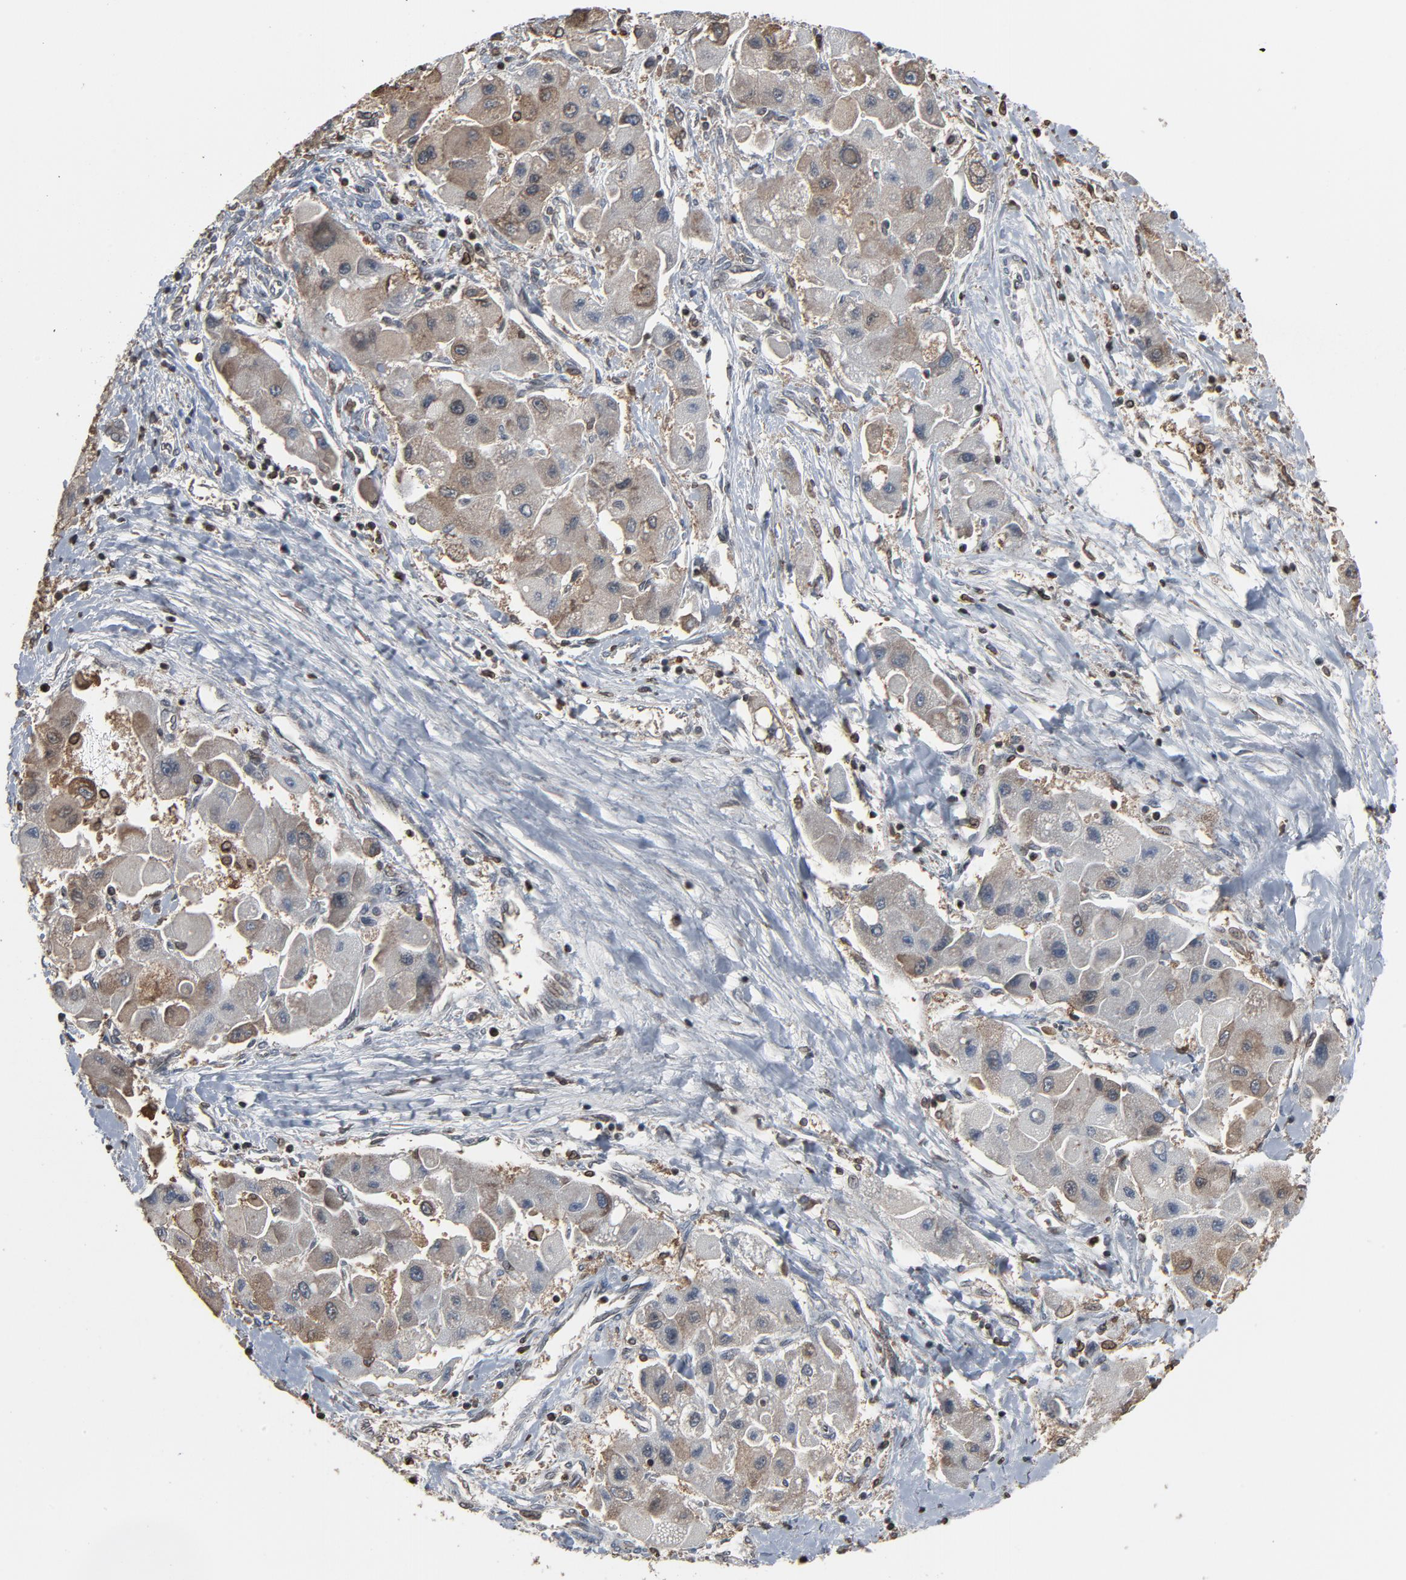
{"staining": {"intensity": "weak", "quantity": "<25%", "location": "cytoplasmic/membranous"}, "tissue": "liver cancer", "cell_type": "Tumor cells", "image_type": "cancer", "snomed": [{"axis": "morphology", "description": "Carcinoma, Hepatocellular, NOS"}, {"axis": "topography", "description": "Liver"}], "caption": "DAB immunohistochemical staining of human hepatocellular carcinoma (liver) shows no significant positivity in tumor cells.", "gene": "UBE2D1", "patient": {"sex": "male", "age": 24}}